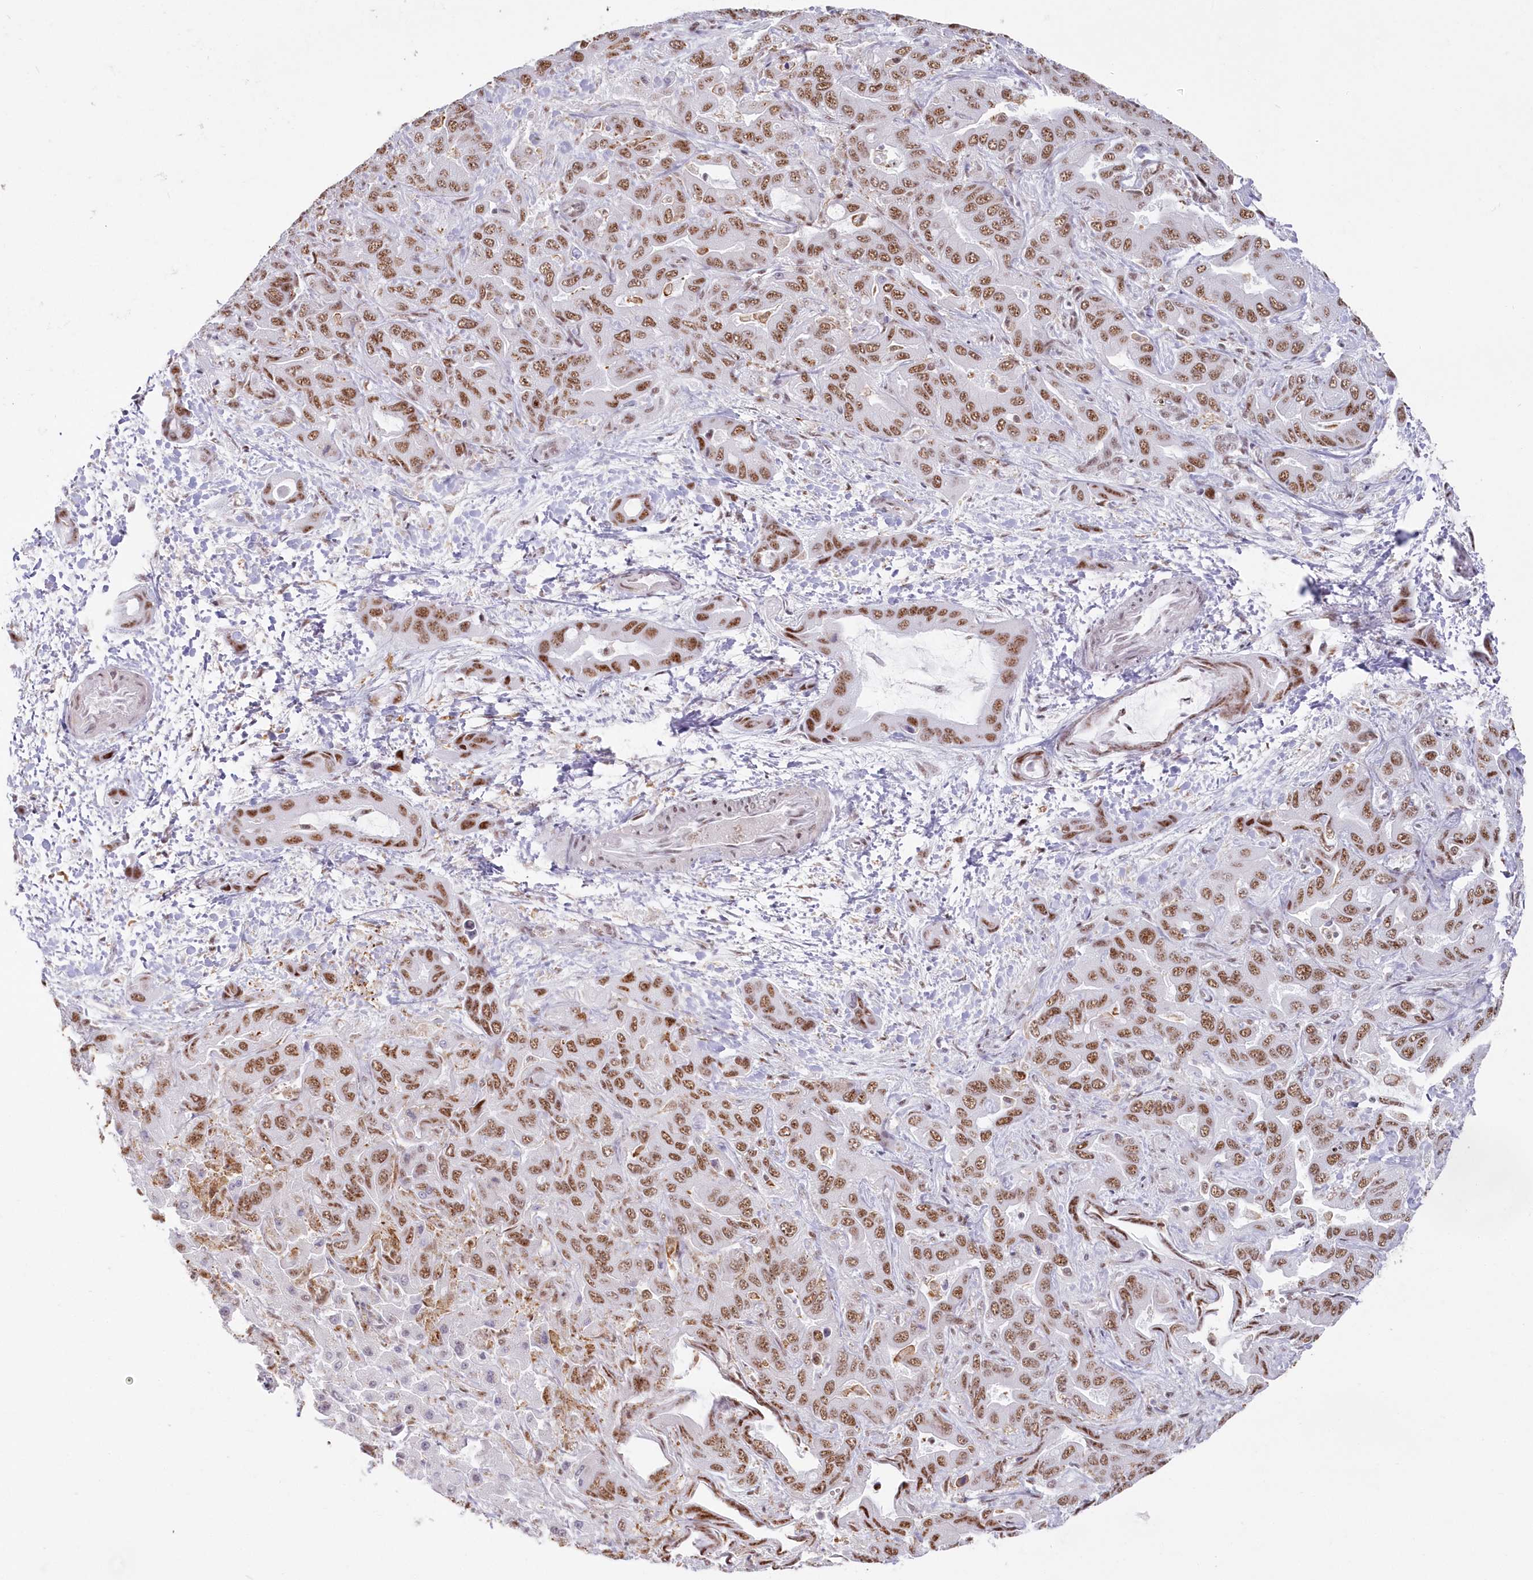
{"staining": {"intensity": "moderate", "quantity": ">75%", "location": "nuclear"}, "tissue": "liver cancer", "cell_type": "Tumor cells", "image_type": "cancer", "snomed": [{"axis": "morphology", "description": "Cholangiocarcinoma"}, {"axis": "topography", "description": "Liver"}], "caption": "Tumor cells demonstrate medium levels of moderate nuclear staining in about >75% of cells in liver cancer (cholangiocarcinoma).", "gene": "DDX46", "patient": {"sex": "female", "age": 52}}